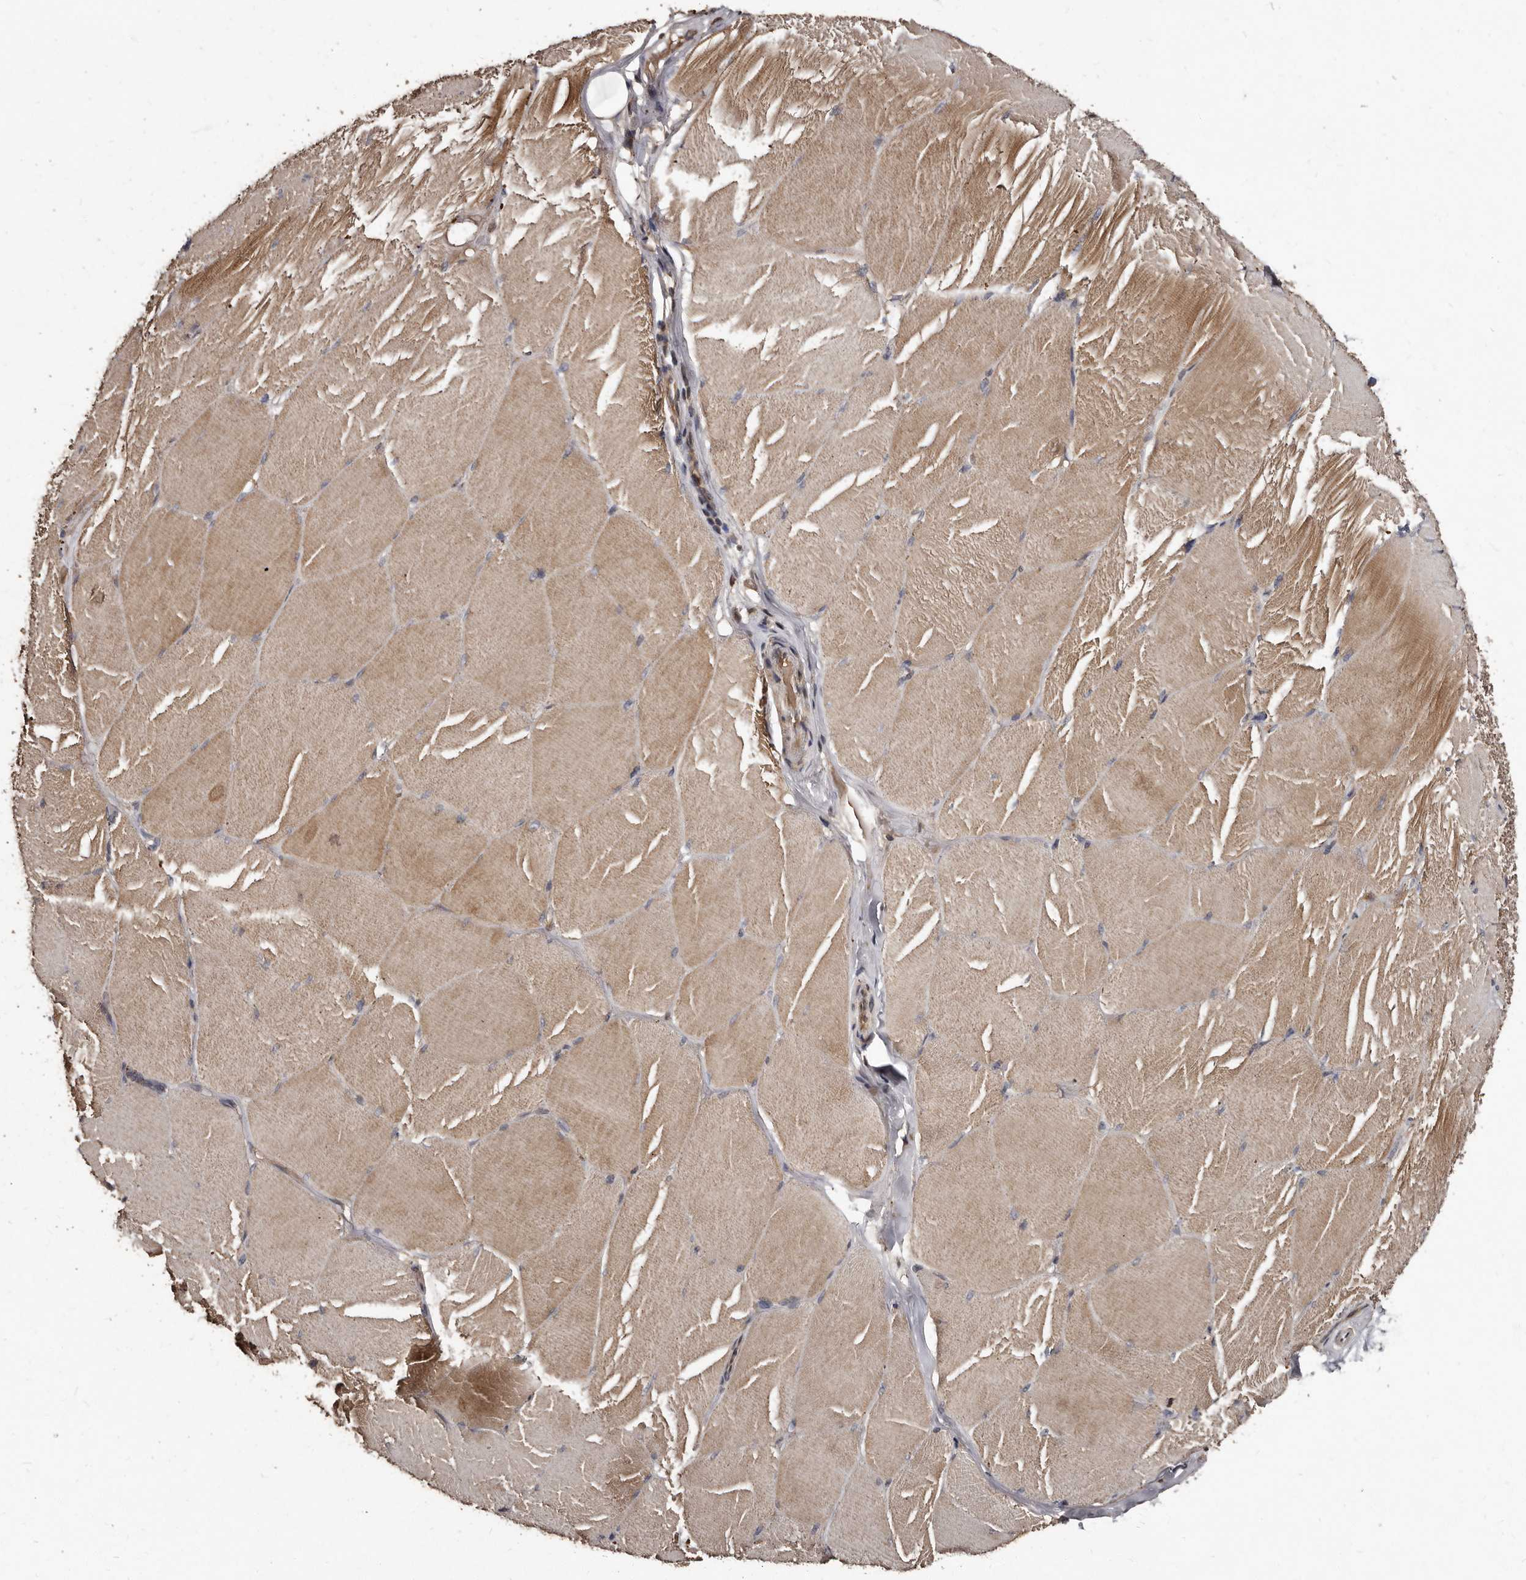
{"staining": {"intensity": "moderate", "quantity": ">75%", "location": "cytoplasmic/membranous"}, "tissue": "skeletal muscle", "cell_type": "Myocytes", "image_type": "normal", "snomed": [{"axis": "morphology", "description": "Normal tissue, NOS"}, {"axis": "topography", "description": "Skin"}, {"axis": "topography", "description": "Skeletal muscle"}], "caption": "Immunohistochemistry (IHC) (DAB) staining of unremarkable human skeletal muscle displays moderate cytoplasmic/membranous protein expression in approximately >75% of myocytes. Using DAB (brown) and hematoxylin (blue) stains, captured at high magnification using brightfield microscopy.", "gene": "PMVK", "patient": {"sex": "male", "age": 83}}